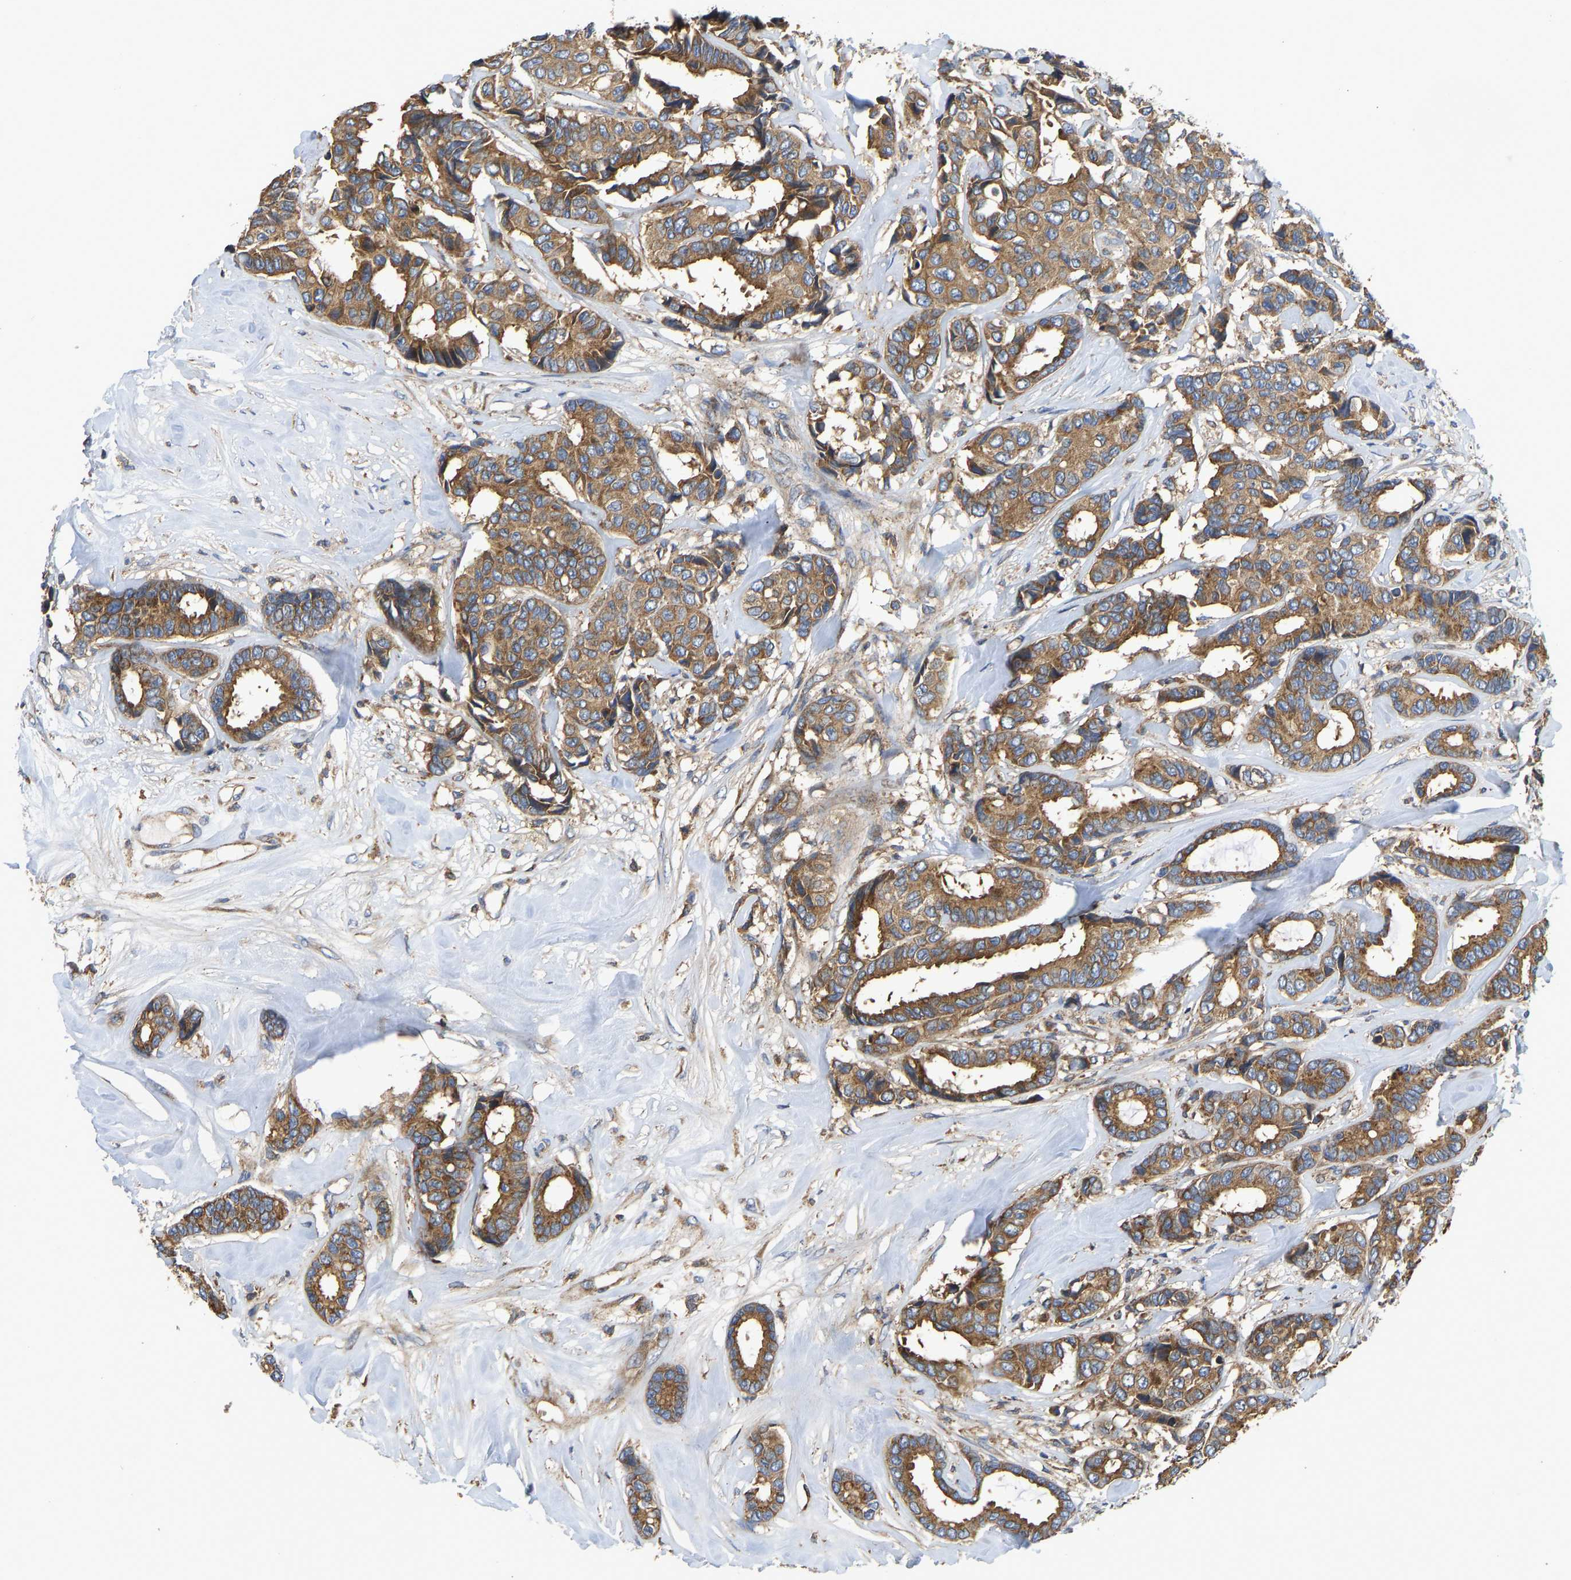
{"staining": {"intensity": "moderate", "quantity": ">75%", "location": "cytoplasmic/membranous"}, "tissue": "breast cancer", "cell_type": "Tumor cells", "image_type": "cancer", "snomed": [{"axis": "morphology", "description": "Duct carcinoma"}, {"axis": "topography", "description": "Breast"}], "caption": "Moderate cytoplasmic/membranous positivity for a protein is identified in about >75% of tumor cells of invasive ductal carcinoma (breast) using immunohistochemistry.", "gene": "FLNB", "patient": {"sex": "female", "age": 87}}